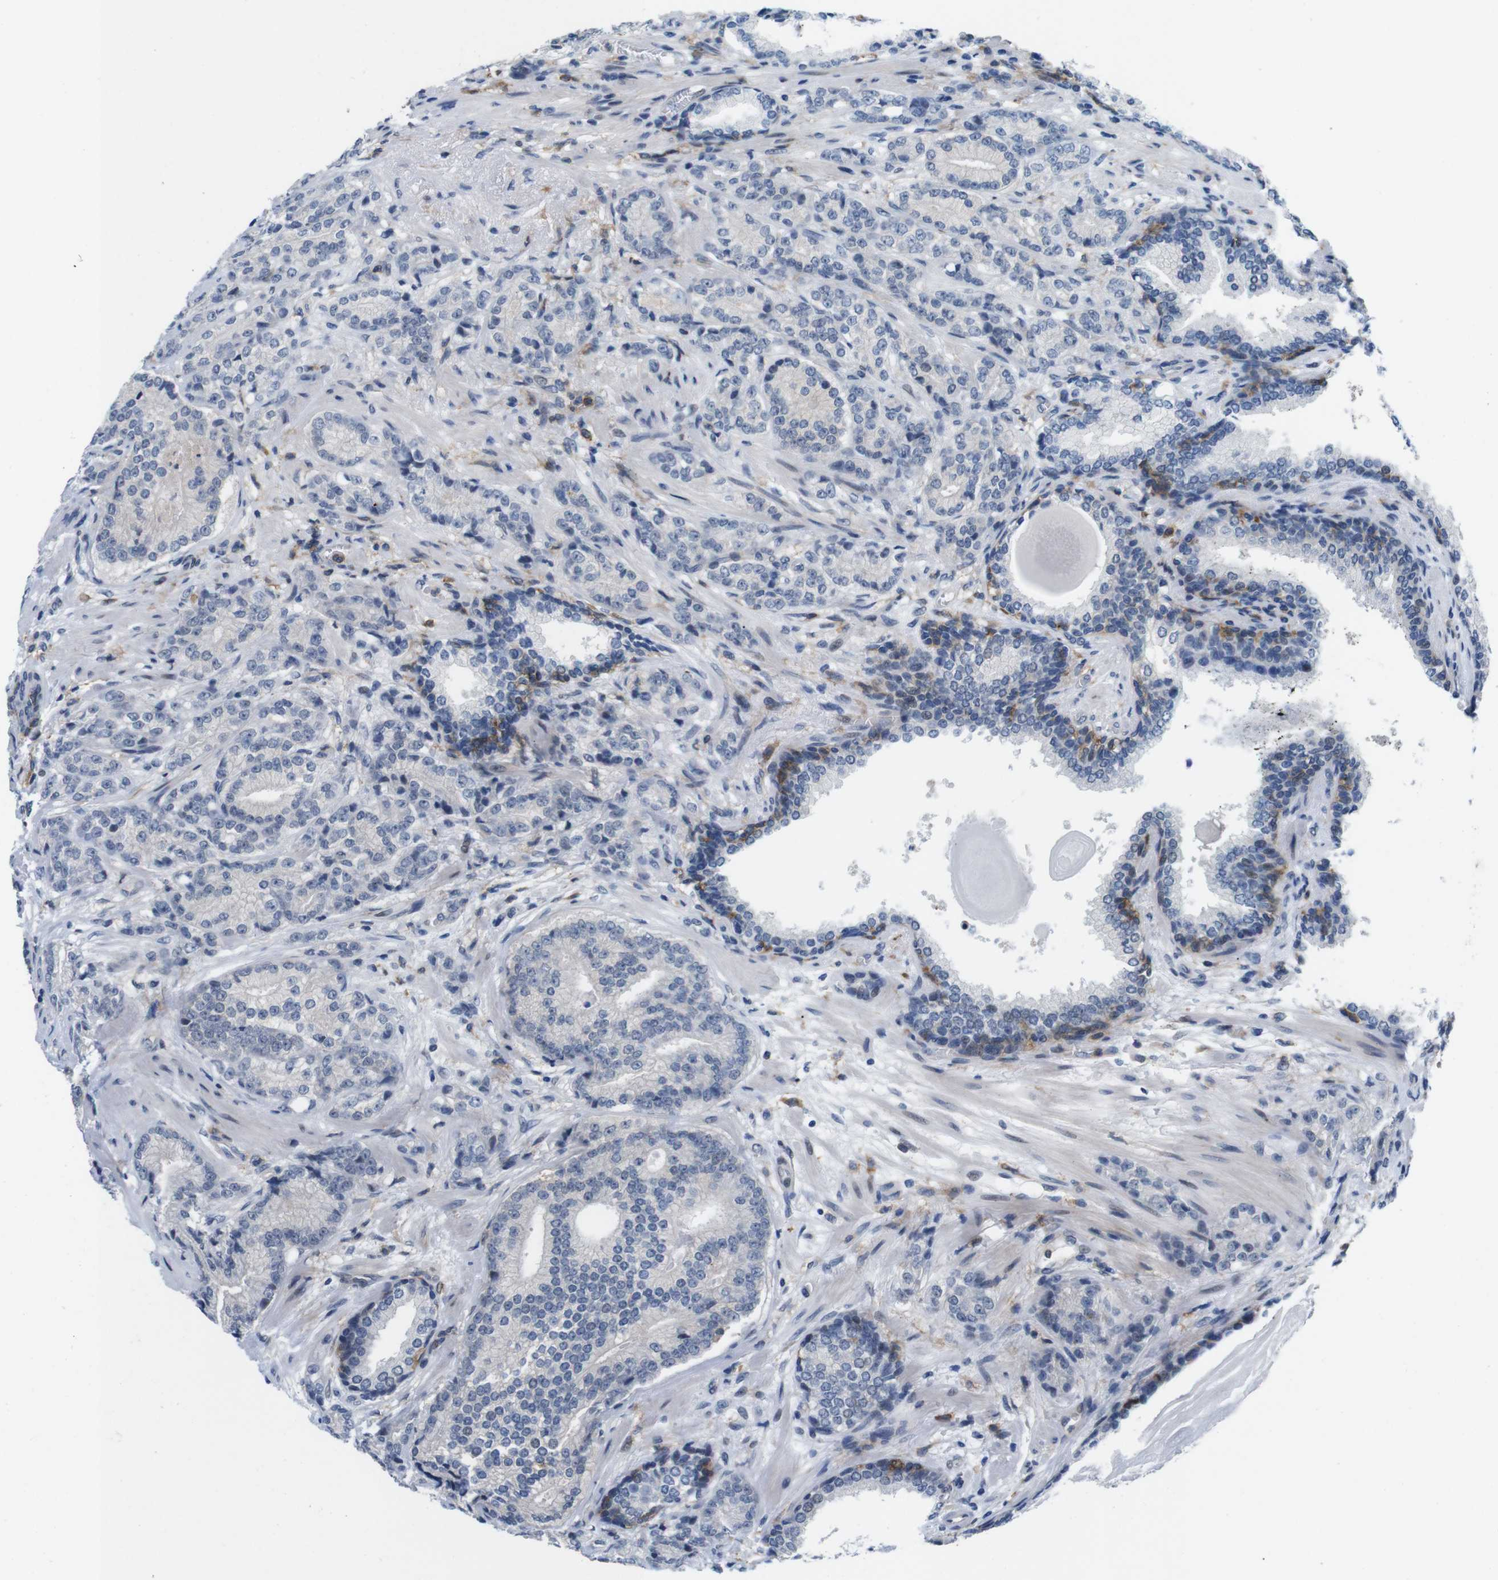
{"staining": {"intensity": "negative", "quantity": "none", "location": "none"}, "tissue": "prostate cancer", "cell_type": "Tumor cells", "image_type": "cancer", "snomed": [{"axis": "morphology", "description": "Adenocarcinoma, High grade"}, {"axis": "topography", "description": "Prostate"}], "caption": "IHC image of neoplastic tissue: human high-grade adenocarcinoma (prostate) stained with DAB exhibits no significant protein expression in tumor cells. (DAB (3,3'-diaminobenzidine) IHC with hematoxylin counter stain).", "gene": "CD300C", "patient": {"sex": "male", "age": 61}}